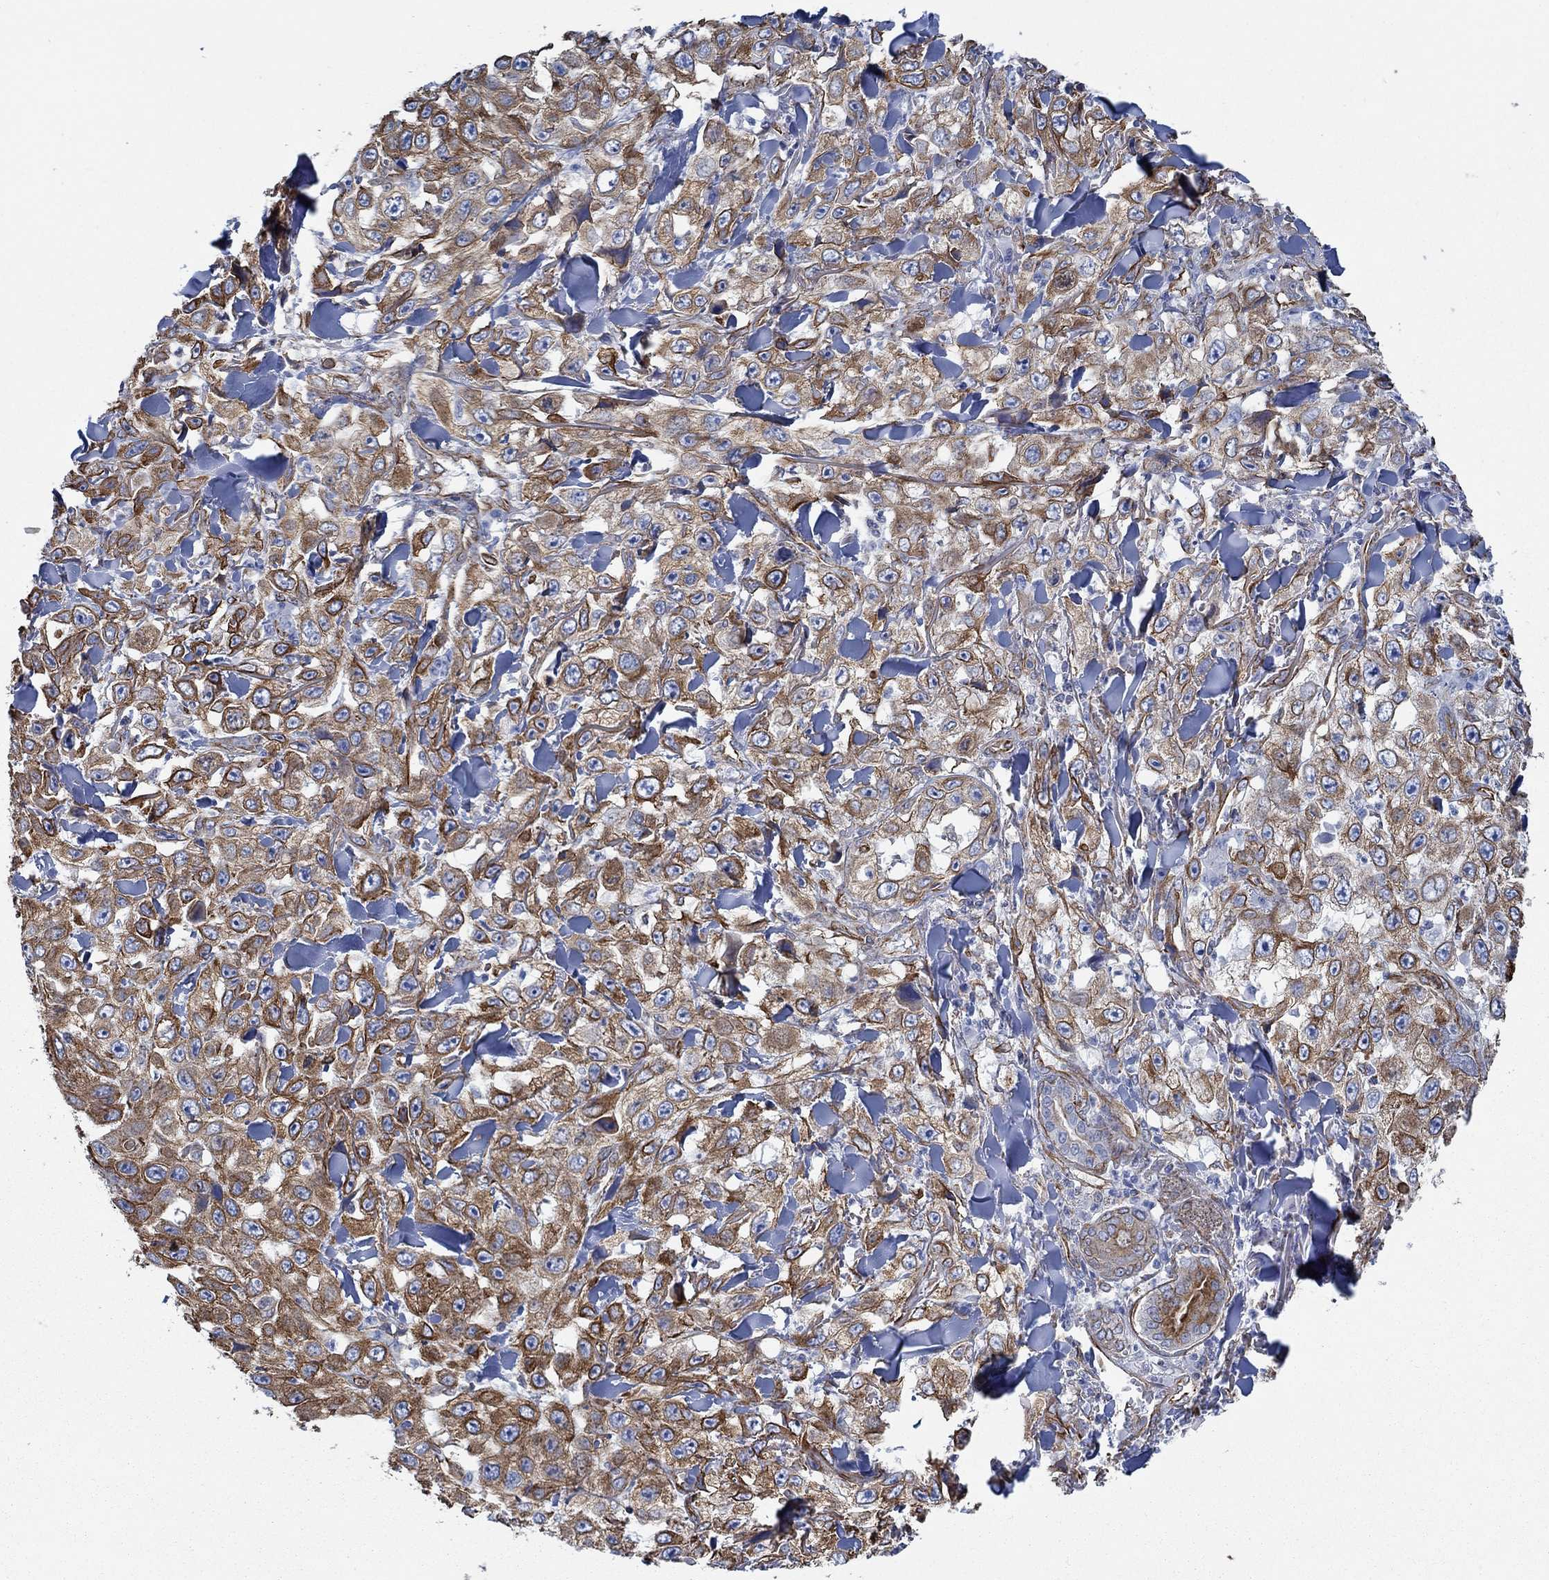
{"staining": {"intensity": "strong", "quantity": "25%-75%", "location": "cytoplasmic/membranous"}, "tissue": "skin cancer", "cell_type": "Tumor cells", "image_type": "cancer", "snomed": [{"axis": "morphology", "description": "Squamous cell carcinoma, NOS"}, {"axis": "topography", "description": "Skin"}], "caption": "Immunohistochemistry photomicrograph of neoplastic tissue: human skin cancer stained using immunohistochemistry (IHC) shows high levels of strong protein expression localized specifically in the cytoplasmic/membranous of tumor cells, appearing as a cytoplasmic/membranous brown color.", "gene": "STC2", "patient": {"sex": "male", "age": 82}}